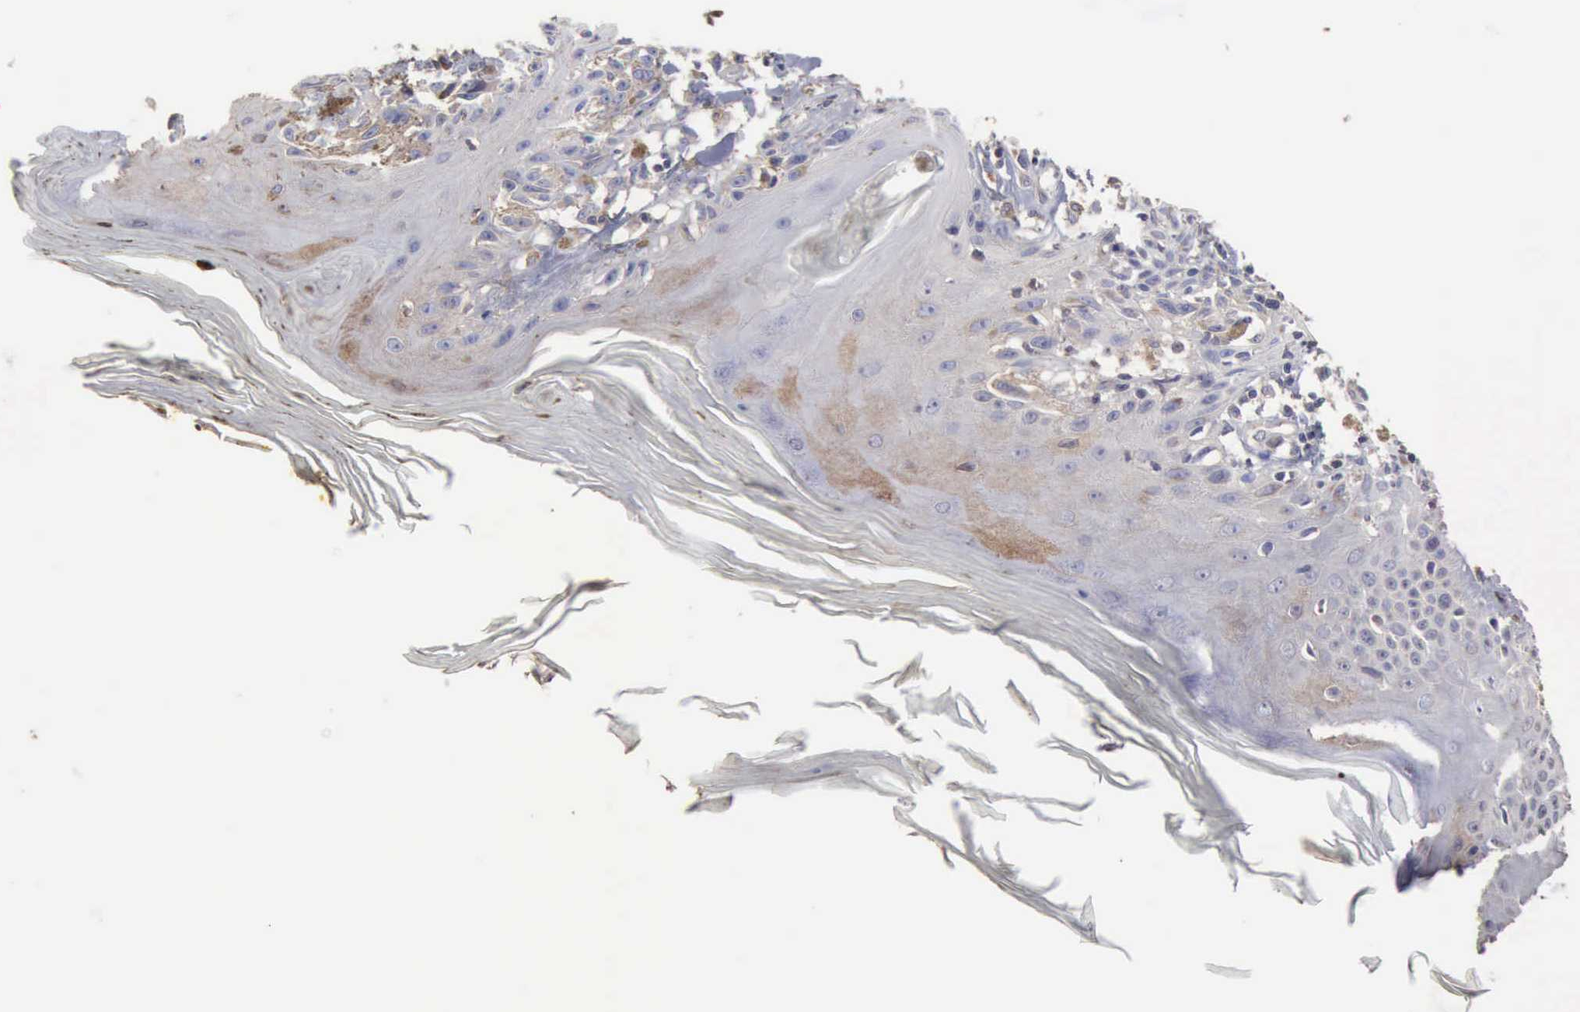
{"staining": {"intensity": "negative", "quantity": "none", "location": "none"}, "tissue": "melanoma", "cell_type": "Tumor cells", "image_type": "cancer", "snomed": [{"axis": "morphology", "description": "Malignant melanoma, NOS"}, {"axis": "topography", "description": "Skin"}], "caption": "There is no significant expression in tumor cells of malignant melanoma.", "gene": "SERPINA1", "patient": {"sex": "female", "age": 77}}